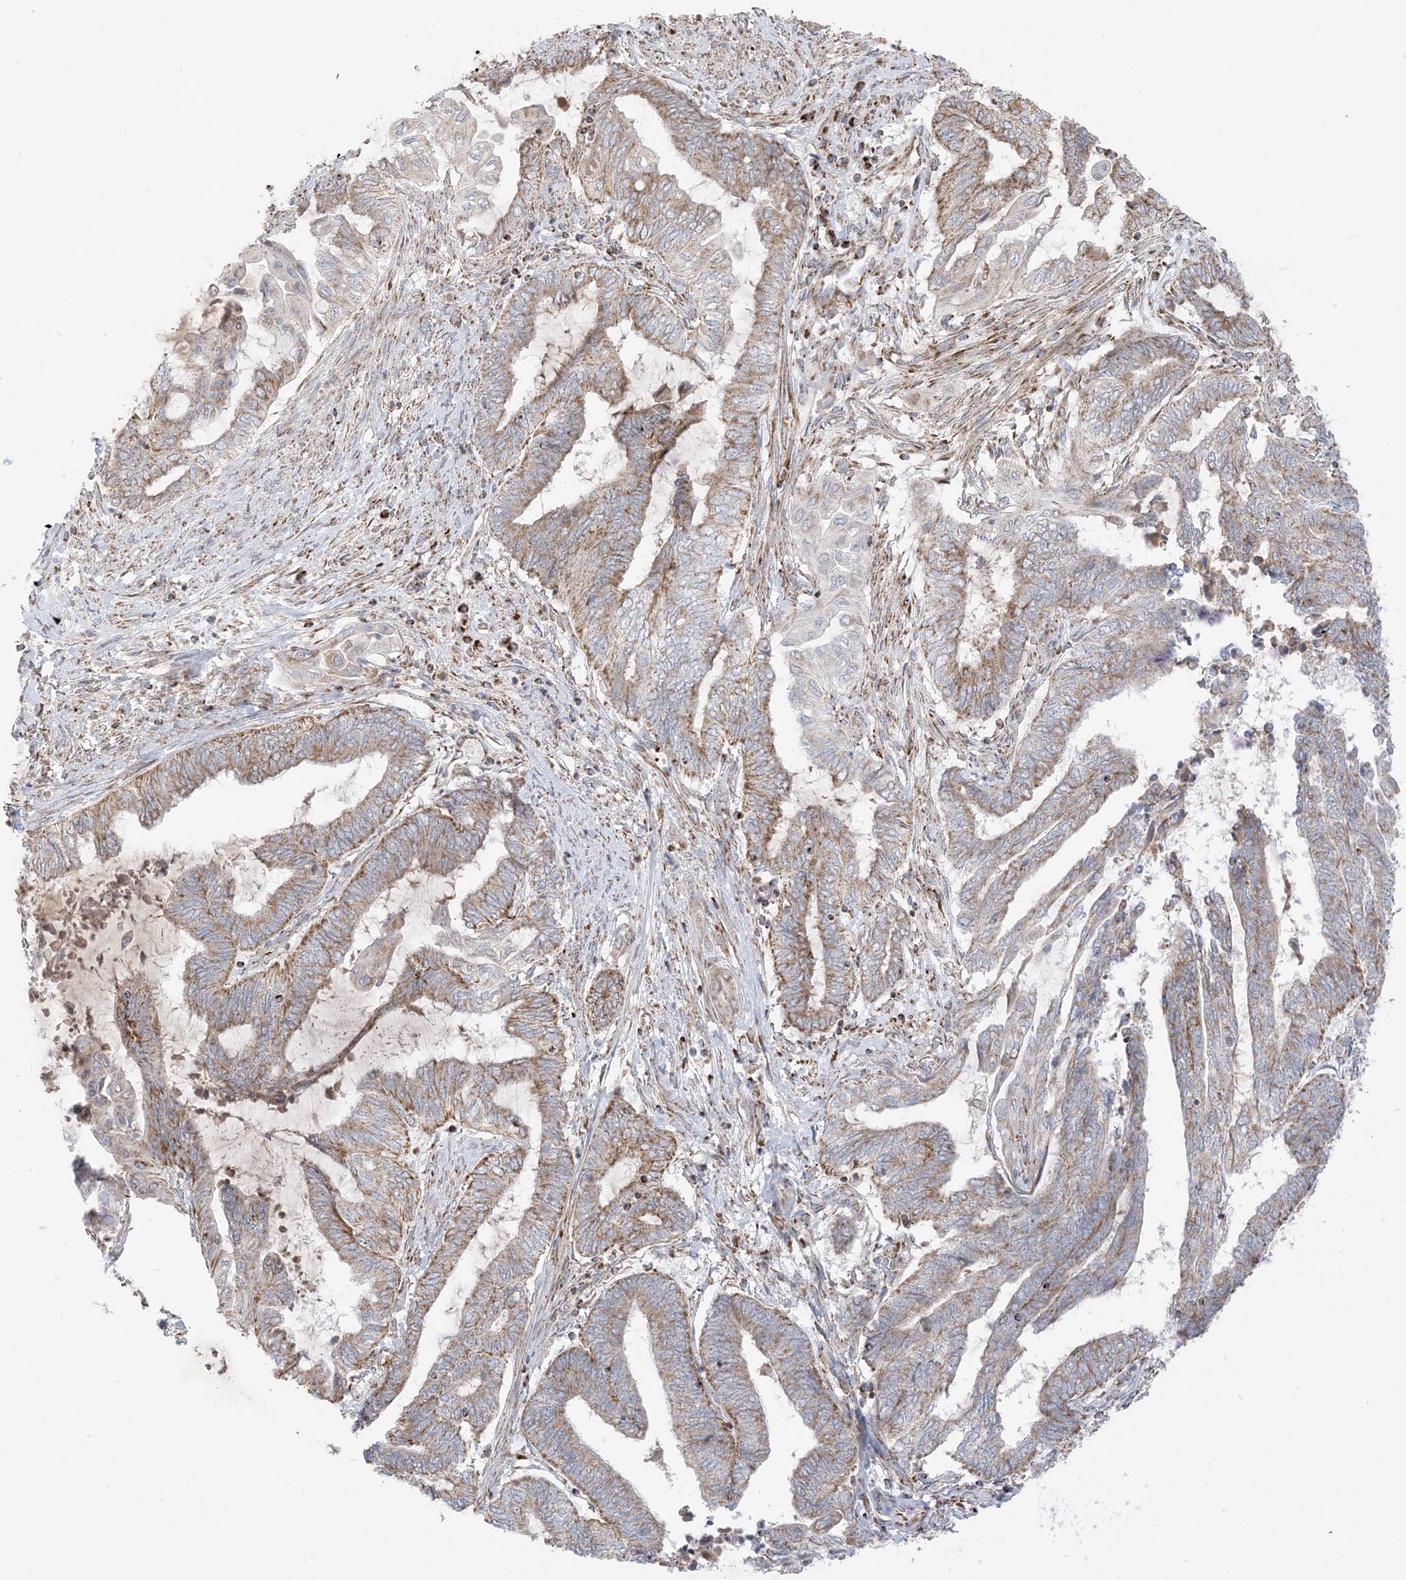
{"staining": {"intensity": "weak", "quantity": ">75%", "location": "cytoplasmic/membranous"}, "tissue": "endometrial cancer", "cell_type": "Tumor cells", "image_type": "cancer", "snomed": [{"axis": "morphology", "description": "Adenocarcinoma, NOS"}, {"axis": "topography", "description": "Uterus"}, {"axis": "topography", "description": "Endometrium"}], "caption": "Brown immunohistochemical staining in endometrial cancer (adenocarcinoma) shows weak cytoplasmic/membranous staining in approximately >75% of tumor cells.", "gene": "SLC25A12", "patient": {"sex": "female", "age": 70}}